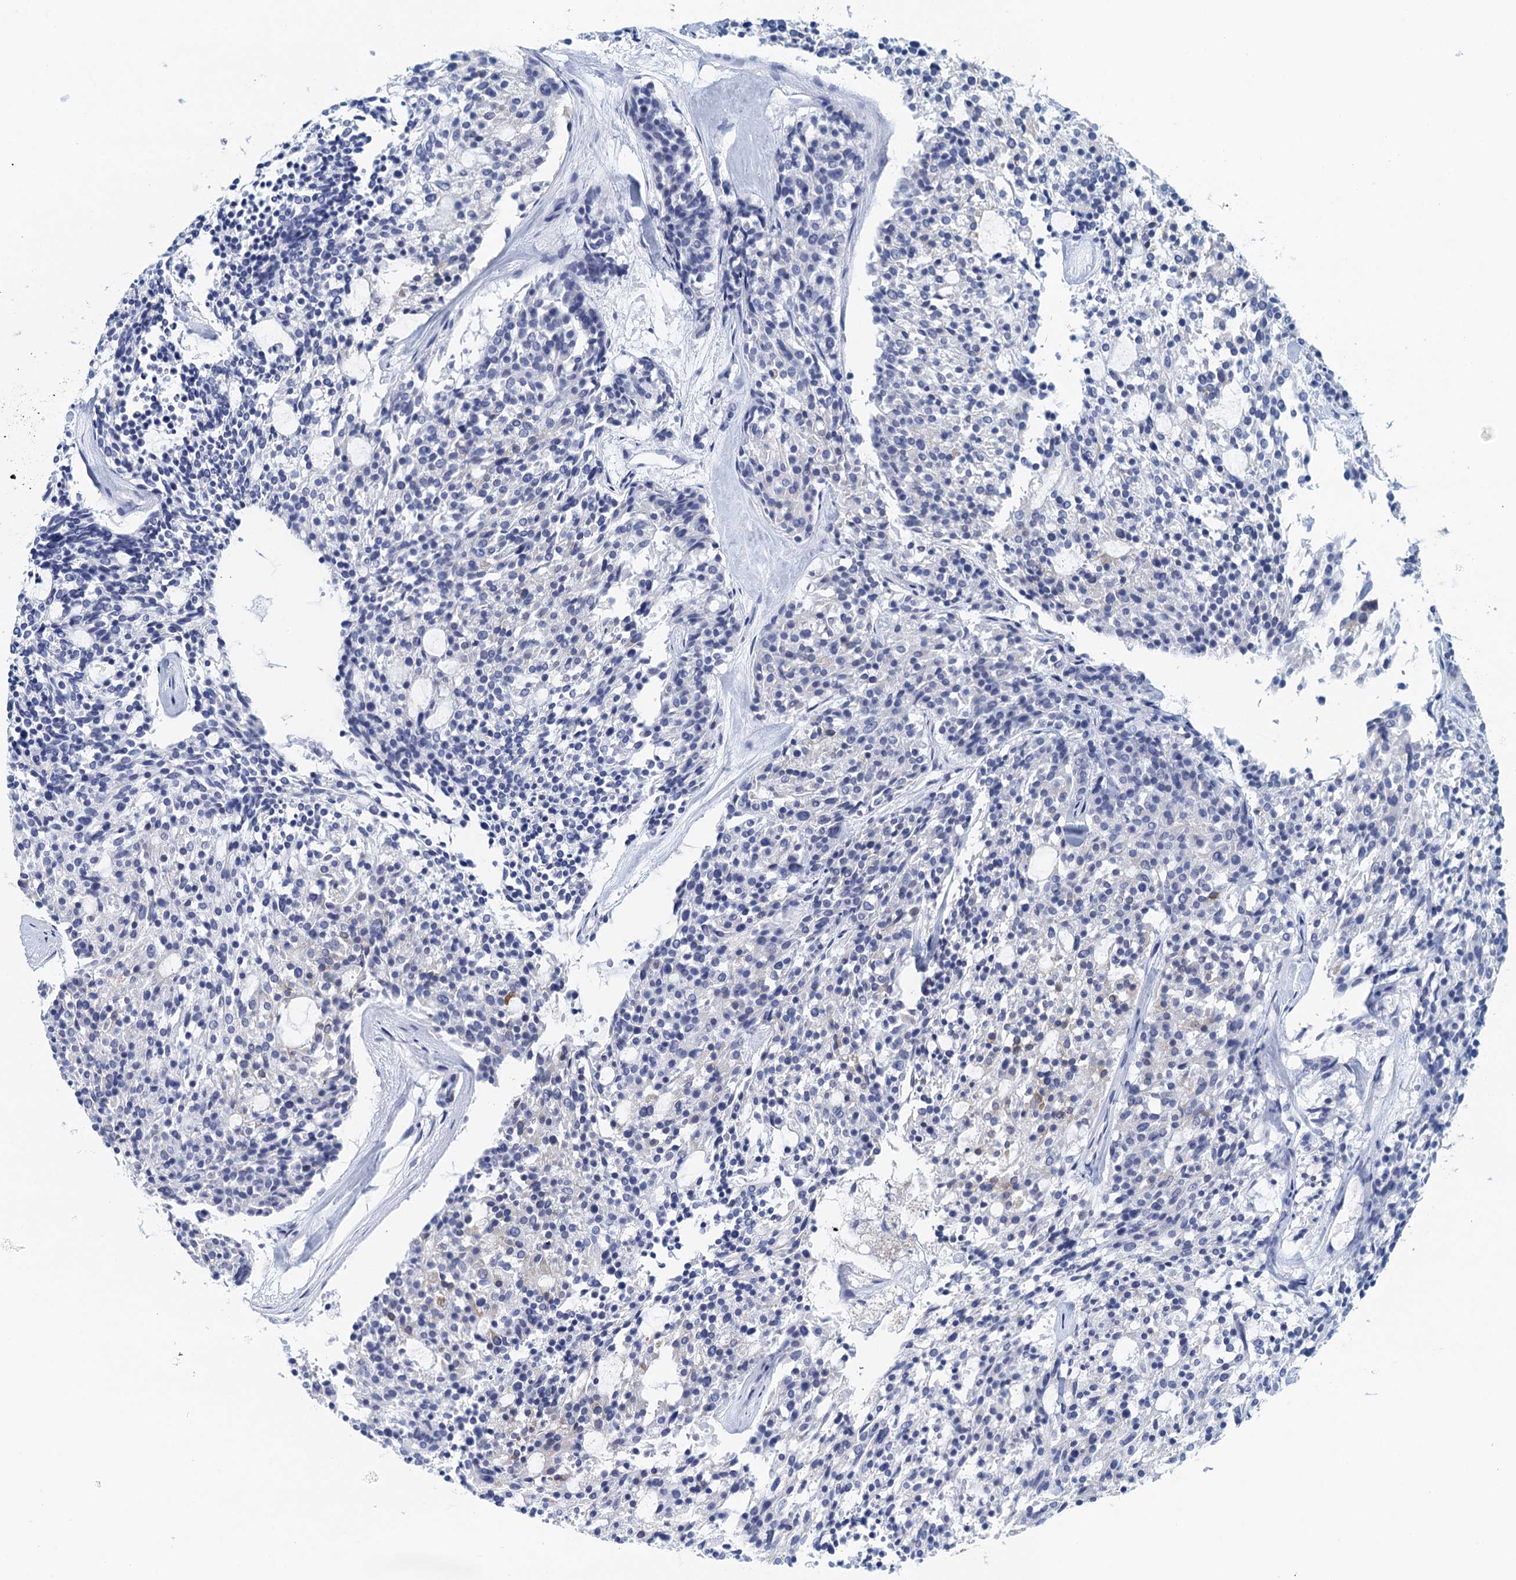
{"staining": {"intensity": "negative", "quantity": "none", "location": "none"}, "tissue": "carcinoid", "cell_type": "Tumor cells", "image_type": "cancer", "snomed": [{"axis": "morphology", "description": "Carcinoid, malignant, NOS"}, {"axis": "topography", "description": "Pancreas"}], "caption": "Malignant carcinoid stained for a protein using immunohistochemistry (IHC) shows no staining tumor cells.", "gene": "CYP51A1", "patient": {"sex": "female", "age": 54}}